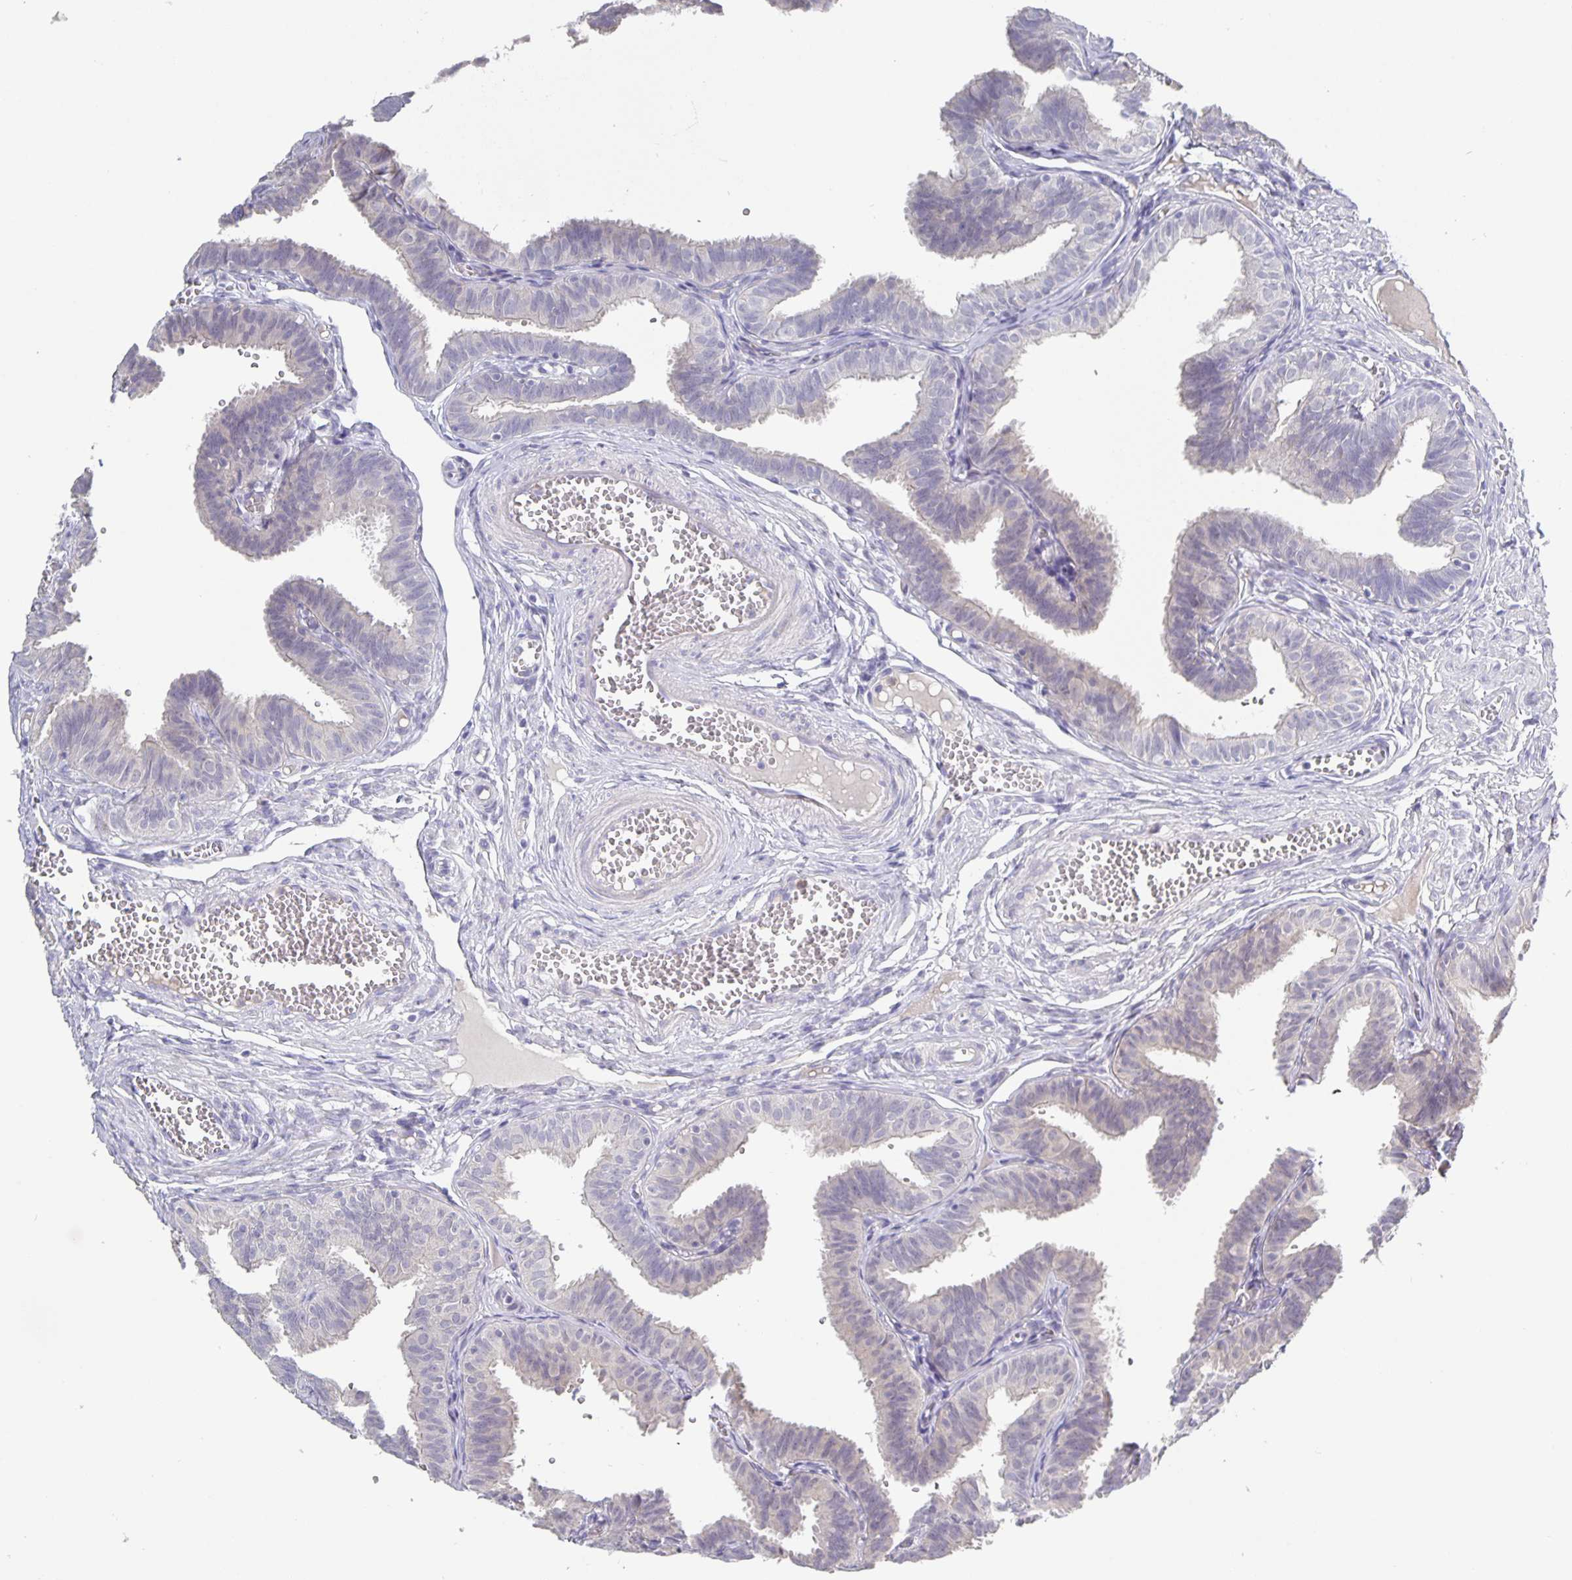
{"staining": {"intensity": "negative", "quantity": "none", "location": "none"}, "tissue": "fallopian tube", "cell_type": "Glandular cells", "image_type": "normal", "snomed": [{"axis": "morphology", "description": "Normal tissue, NOS"}, {"axis": "topography", "description": "Fallopian tube"}], "caption": "The image reveals no significant expression in glandular cells of fallopian tube. The staining is performed using DAB (3,3'-diaminobenzidine) brown chromogen with nuclei counter-stained in using hematoxylin.", "gene": "GDF15", "patient": {"sex": "female", "age": 25}}